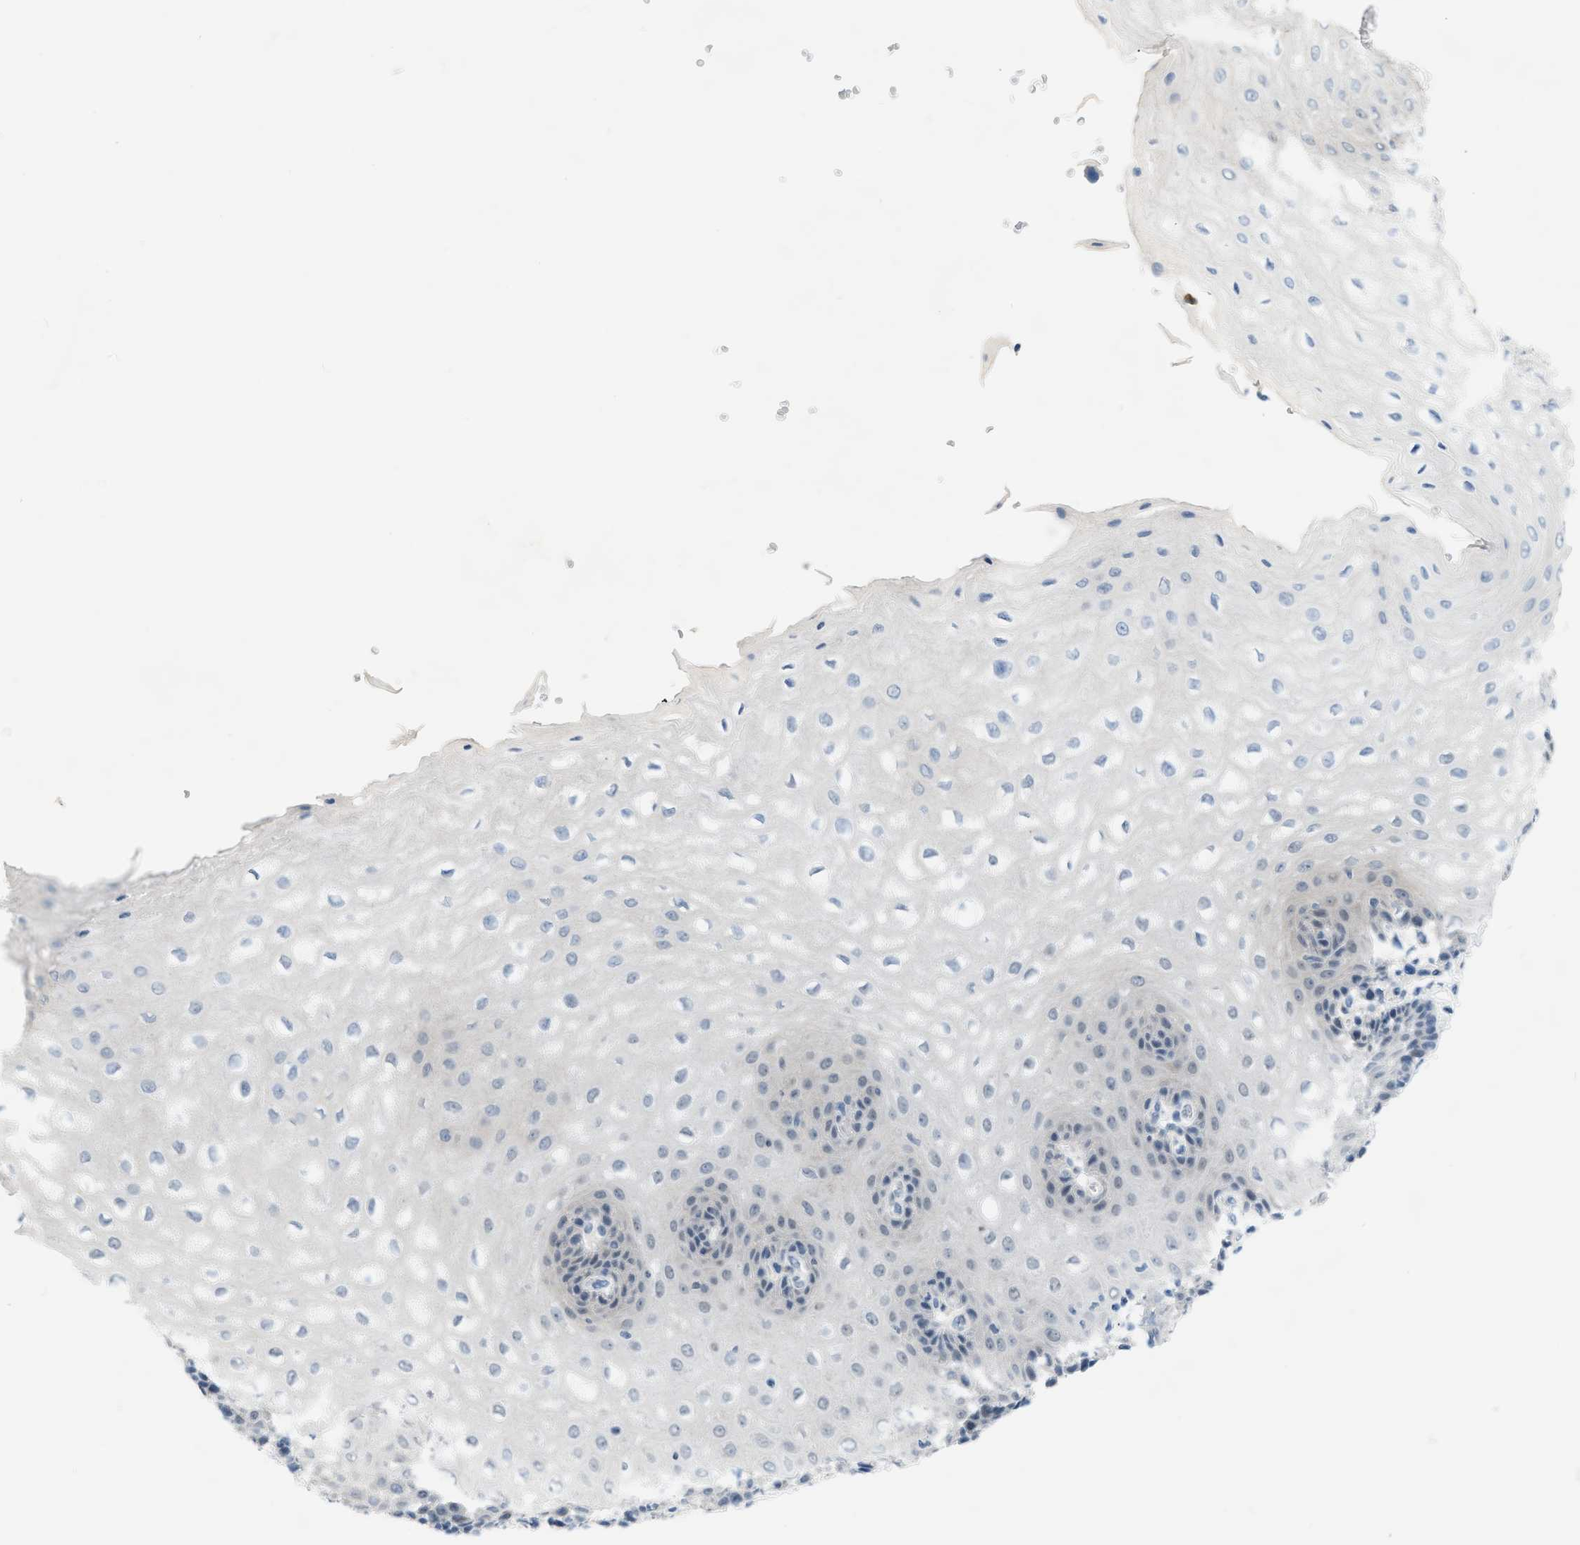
{"staining": {"intensity": "negative", "quantity": "none", "location": "none"}, "tissue": "esophagus", "cell_type": "Squamous epithelial cells", "image_type": "normal", "snomed": [{"axis": "morphology", "description": "Normal tissue, NOS"}, {"axis": "topography", "description": "Esophagus"}], "caption": "Squamous epithelial cells show no significant expression in unremarkable esophagus. (DAB immunohistochemistry, high magnification).", "gene": "ZNF408", "patient": {"sex": "male", "age": 54}}